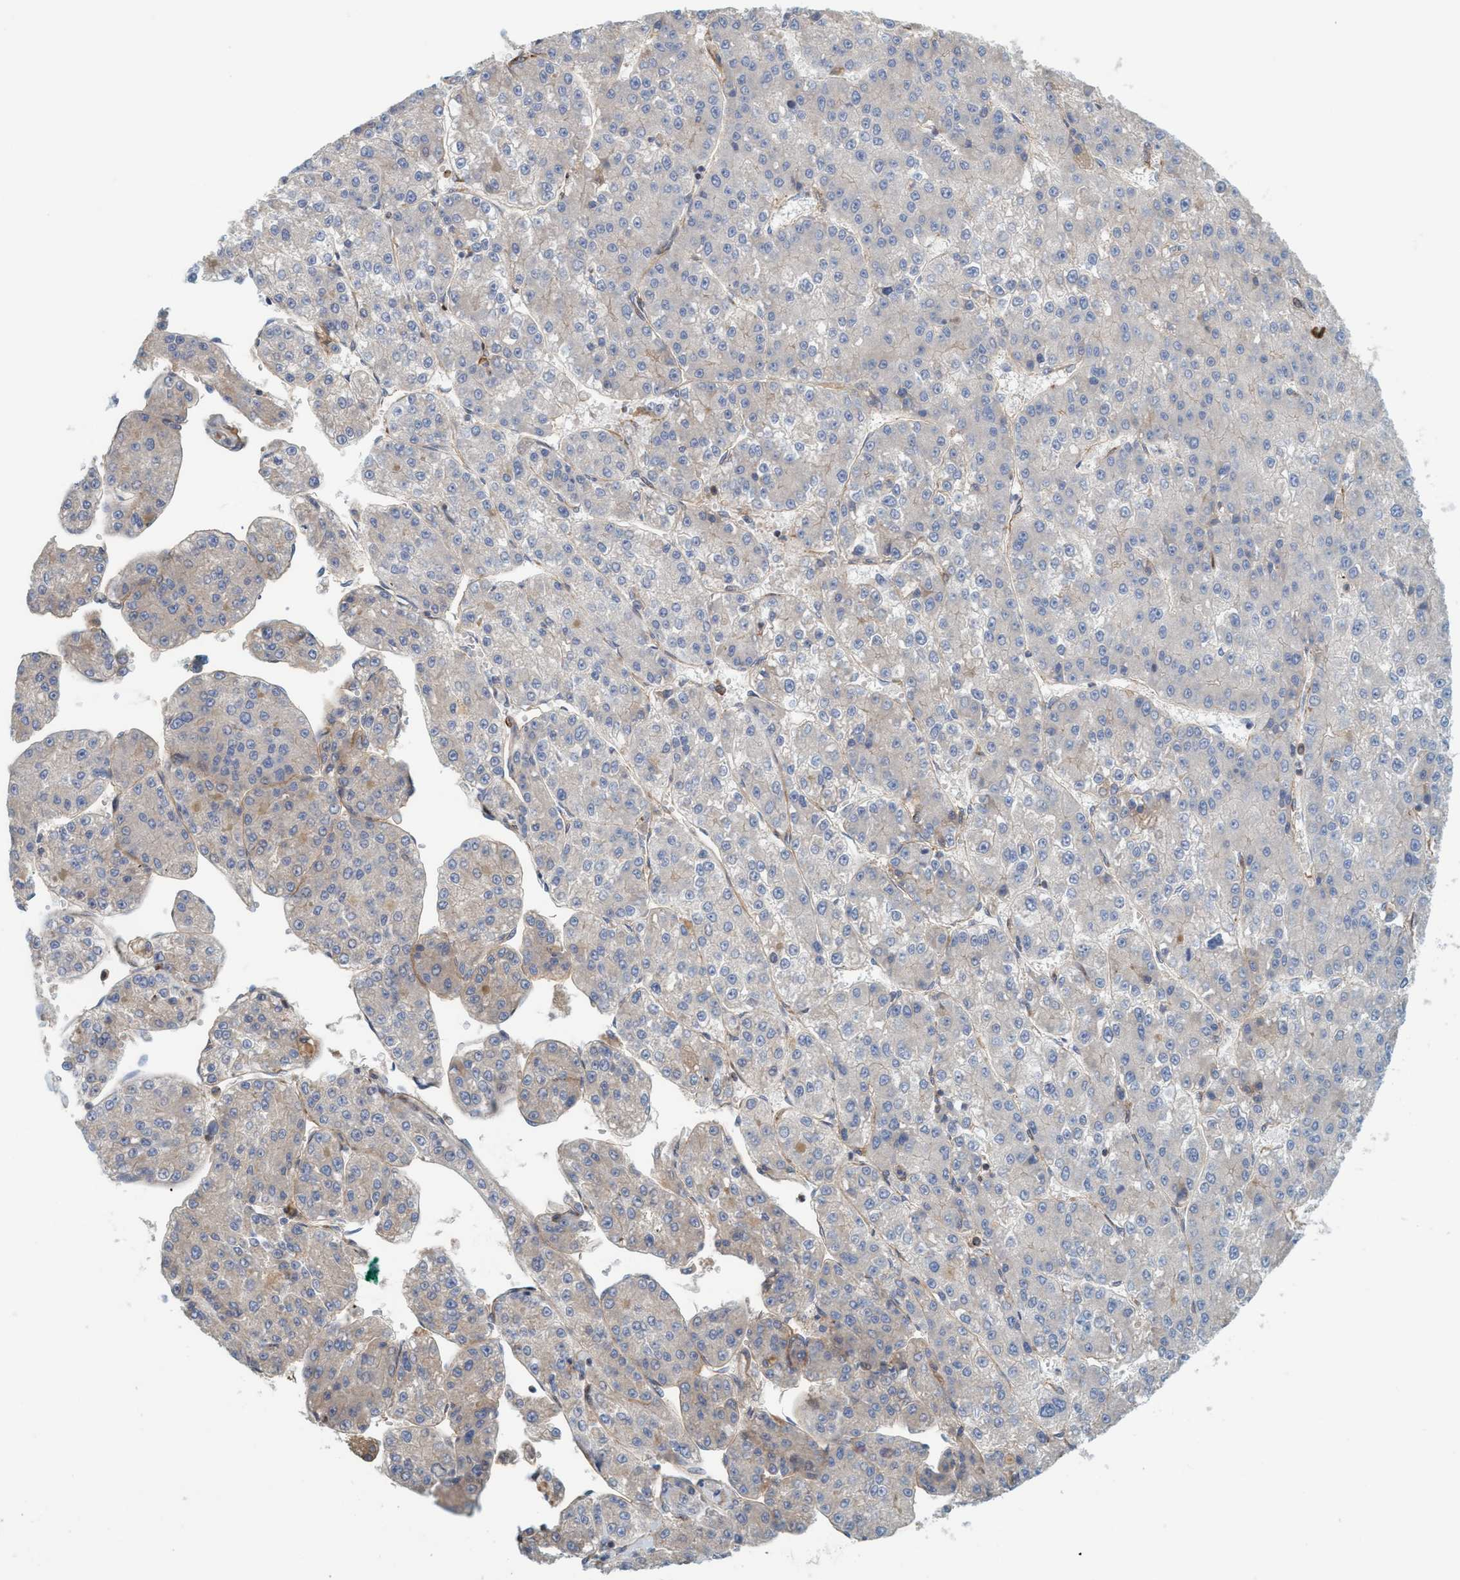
{"staining": {"intensity": "negative", "quantity": "none", "location": "none"}, "tissue": "liver cancer", "cell_type": "Tumor cells", "image_type": "cancer", "snomed": [{"axis": "morphology", "description": "Carcinoma, Hepatocellular, NOS"}, {"axis": "topography", "description": "Liver"}], "caption": "Immunohistochemical staining of human hepatocellular carcinoma (liver) exhibits no significant staining in tumor cells. The staining was performed using DAB (3,3'-diaminobenzidine) to visualize the protein expression in brown, while the nuclei were stained in blue with hematoxylin (Magnification: 20x).", "gene": "SPECC1", "patient": {"sex": "female", "age": 73}}